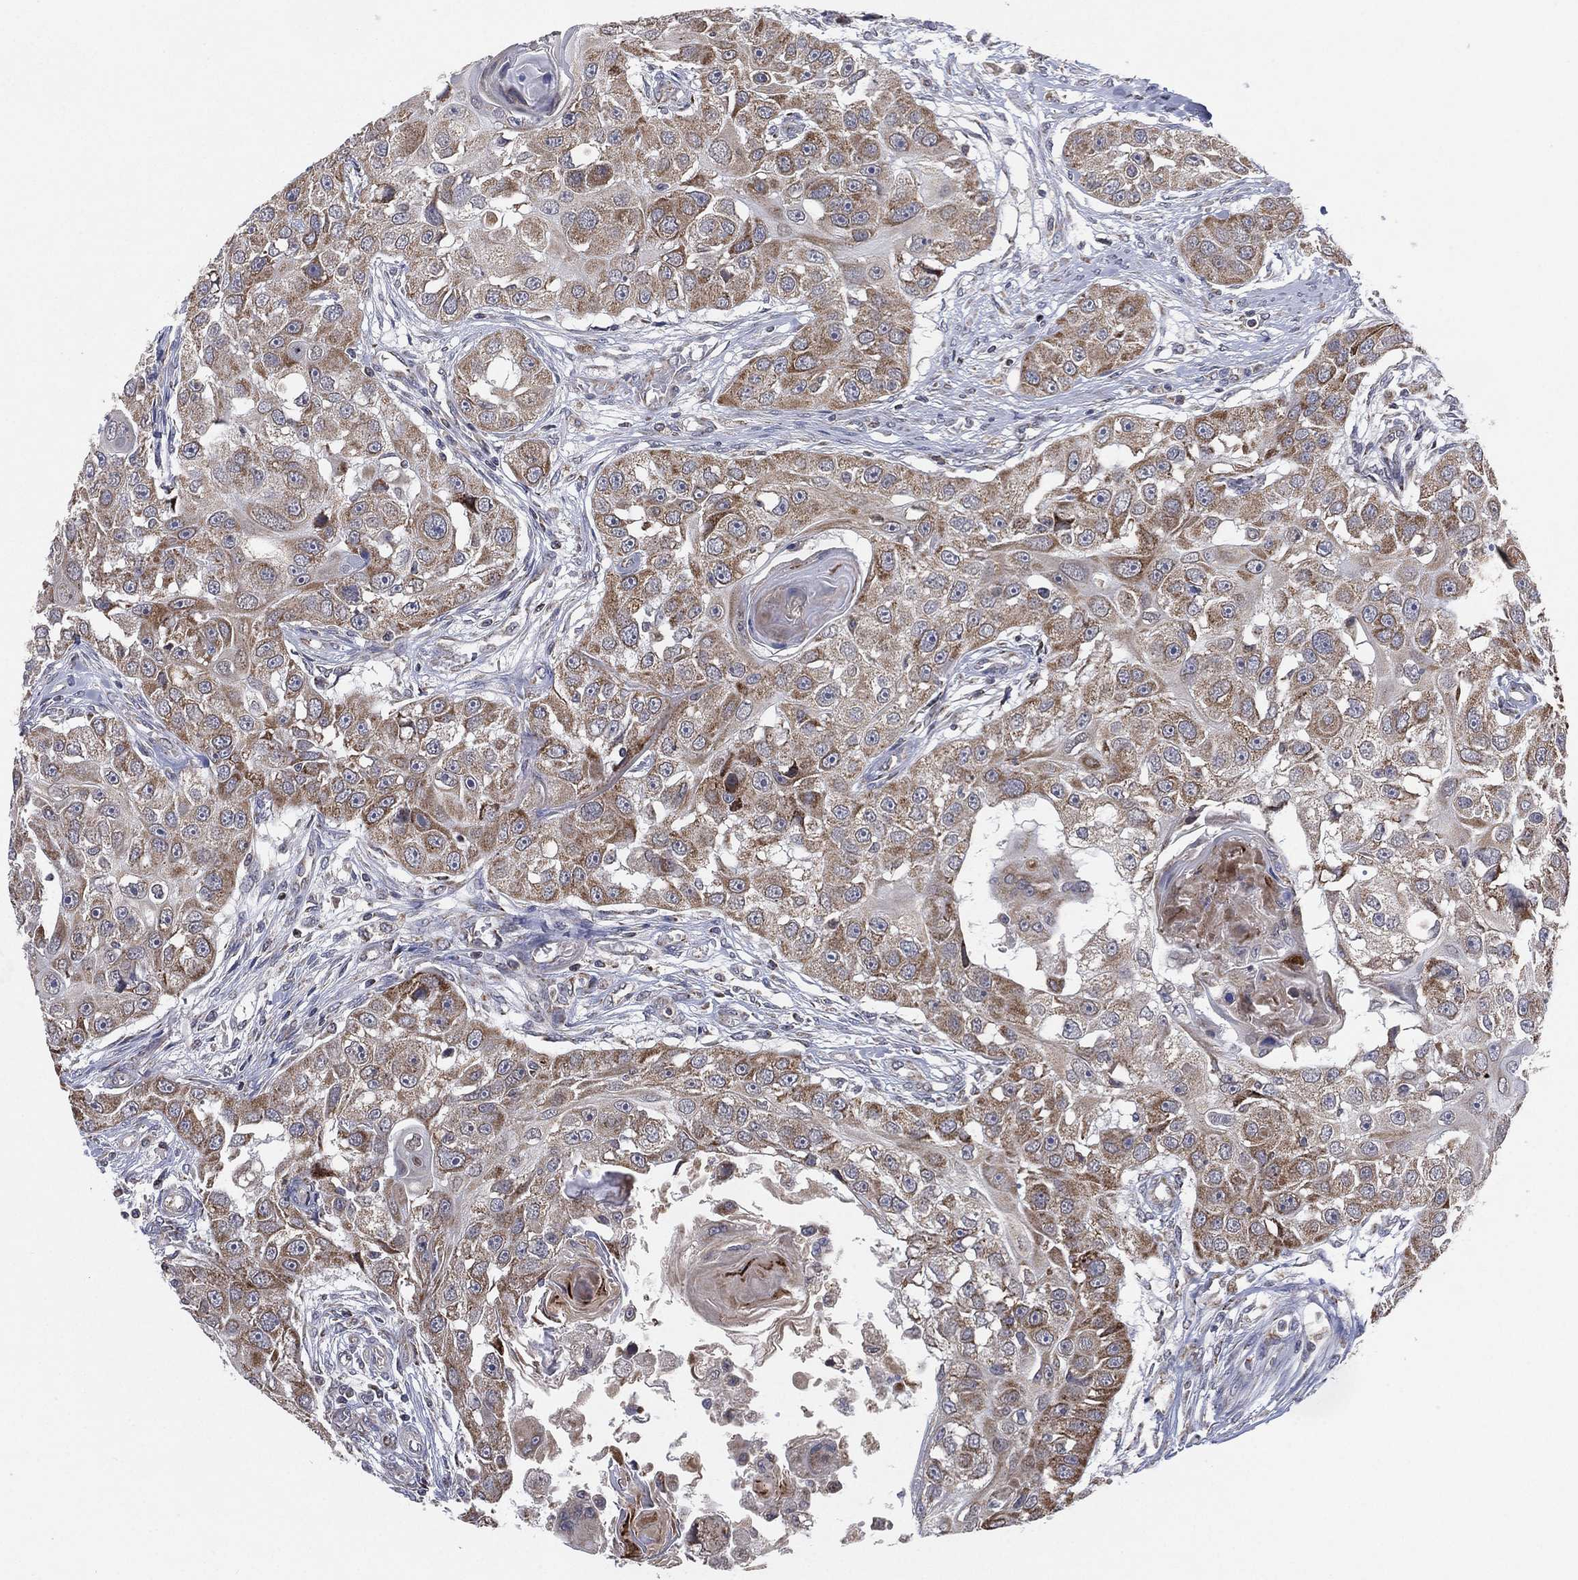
{"staining": {"intensity": "weak", "quantity": ">75%", "location": "cytoplasmic/membranous"}, "tissue": "head and neck cancer", "cell_type": "Tumor cells", "image_type": "cancer", "snomed": [{"axis": "morphology", "description": "Squamous cell carcinoma, NOS"}, {"axis": "topography", "description": "Head-Neck"}], "caption": "A brown stain shows weak cytoplasmic/membranous positivity of a protein in human head and neck cancer tumor cells.", "gene": "PSMG4", "patient": {"sex": "male", "age": 51}}